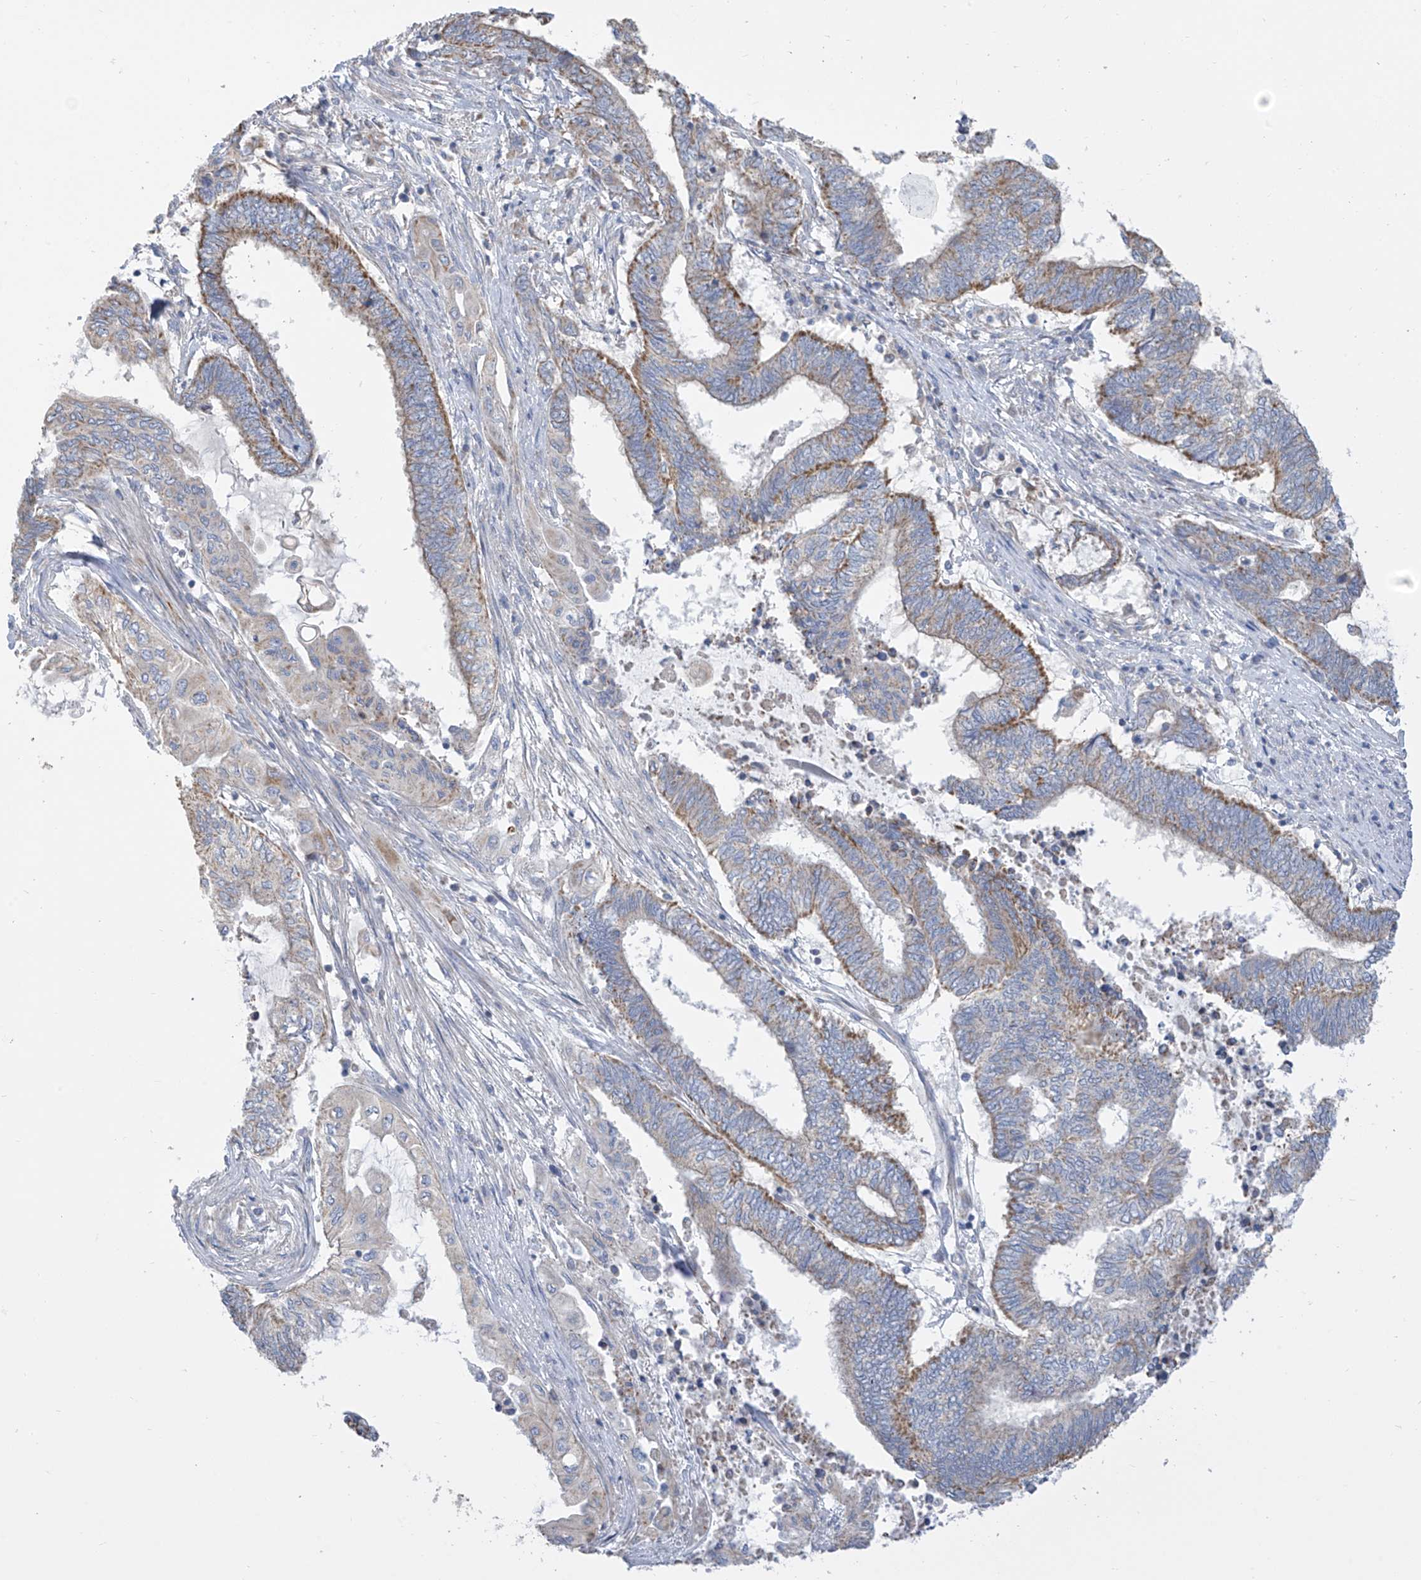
{"staining": {"intensity": "moderate", "quantity": "25%-75%", "location": "cytoplasmic/membranous"}, "tissue": "endometrial cancer", "cell_type": "Tumor cells", "image_type": "cancer", "snomed": [{"axis": "morphology", "description": "Adenocarcinoma, NOS"}, {"axis": "topography", "description": "Uterus"}, {"axis": "topography", "description": "Endometrium"}], "caption": "Protein analysis of endometrial cancer tissue shows moderate cytoplasmic/membranous positivity in approximately 25%-75% of tumor cells. (Stains: DAB in brown, nuclei in blue, Microscopy: brightfield microscopy at high magnification).", "gene": "PNPT1", "patient": {"sex": "female", "age": 70}}